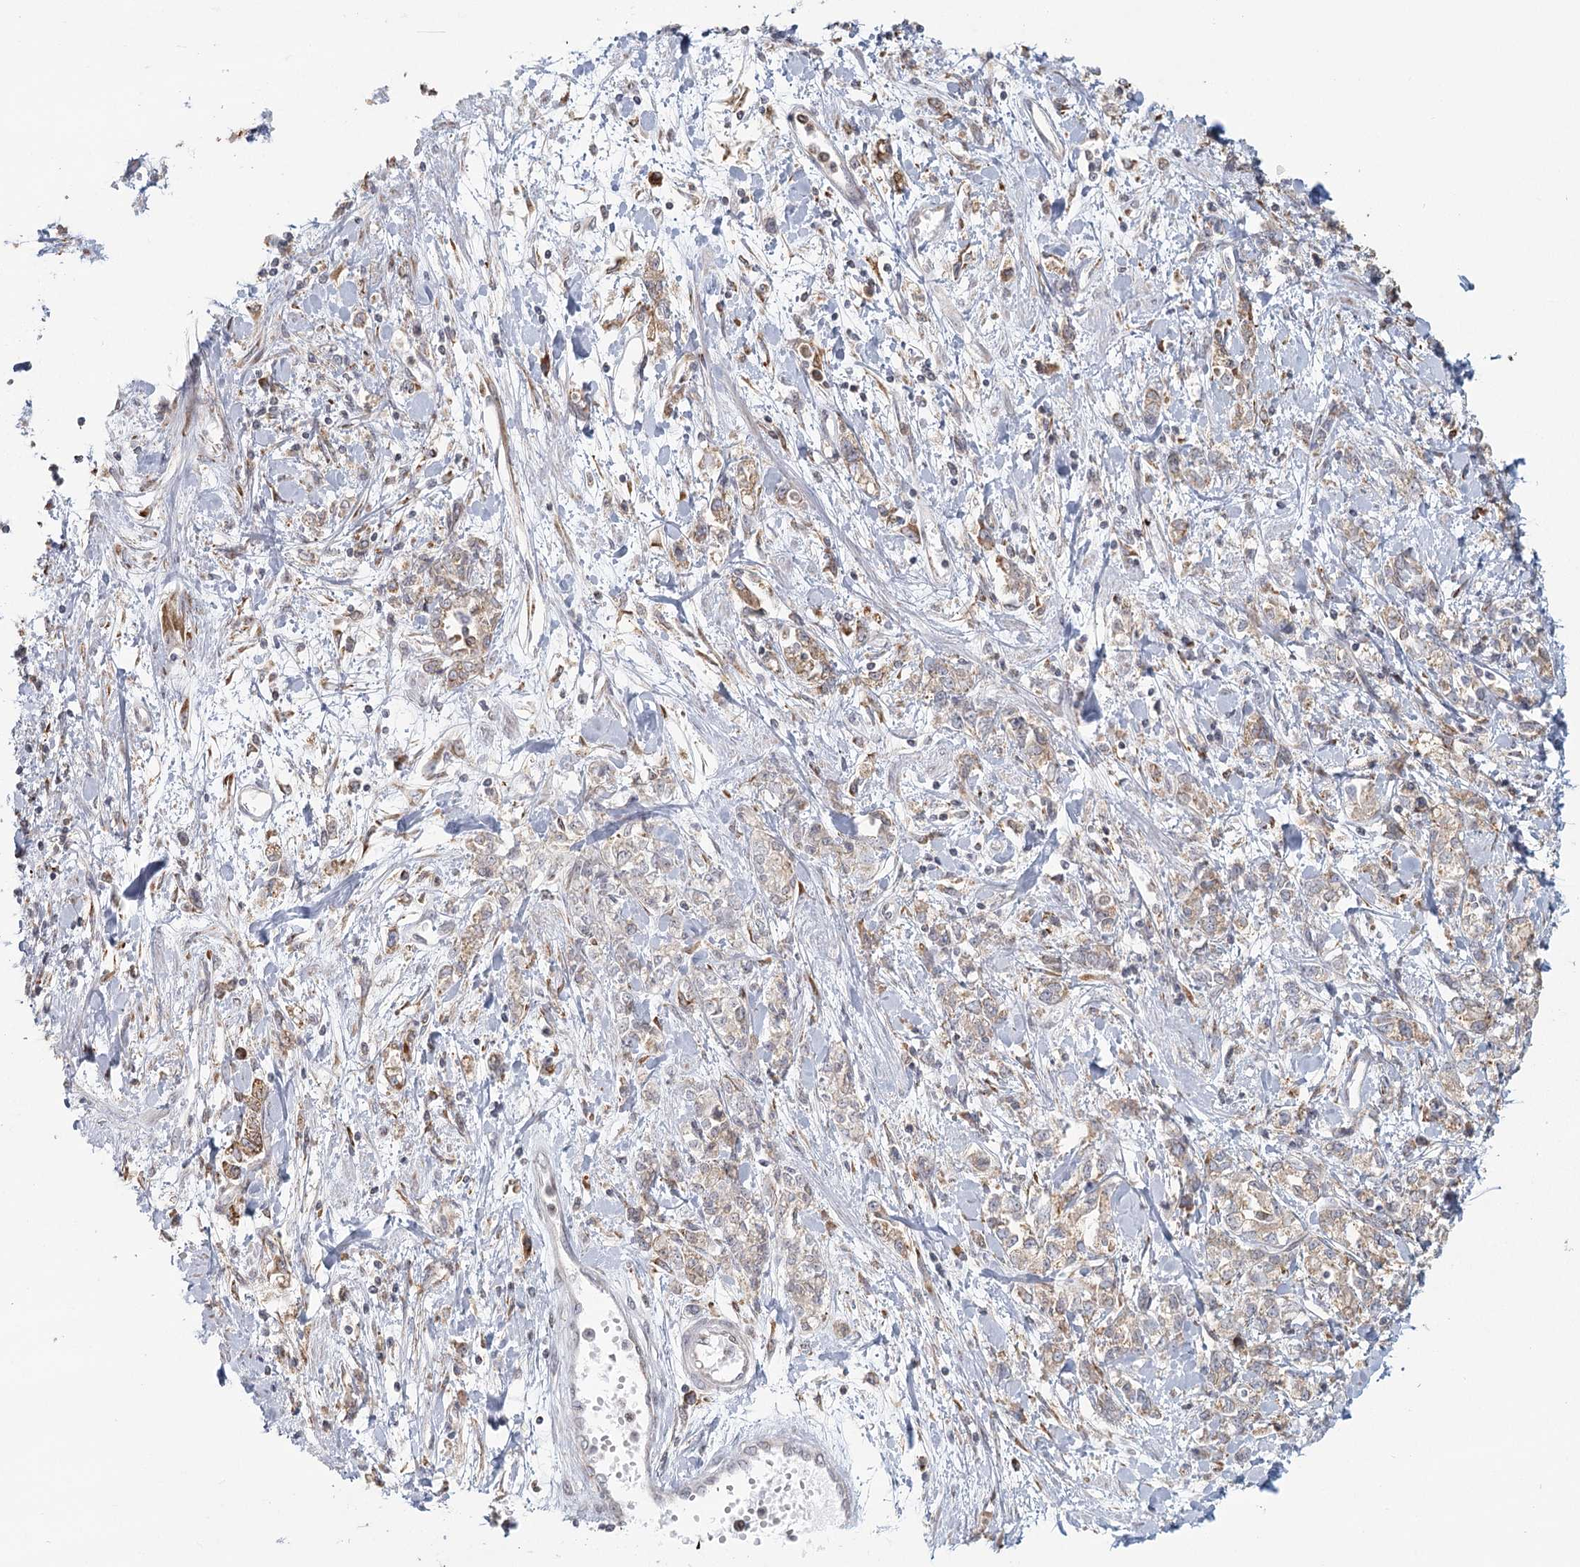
{"staining": {"intensity": "weak", "quantity": "25%-75%", "location": "cytoplasmic/membranous"}, "tissue": "stomach cancer", "cell_type": "Tumor cells", "image_type": "cancer", "snomed": [{"axis": "morphology", "description": "Adenocarcinoma, NOS"}, {"axis": "topography", "description": "Stomach"}], "caption": "Immunohistochemical staining of human adenocarcinoma (stomach) demonstrates weak cytoplasmic/membranous protein positivity in approximately 25%-75% of tumor cells.", "gene": "LACTB", "patient": {"sex": "female", "age": 76}}